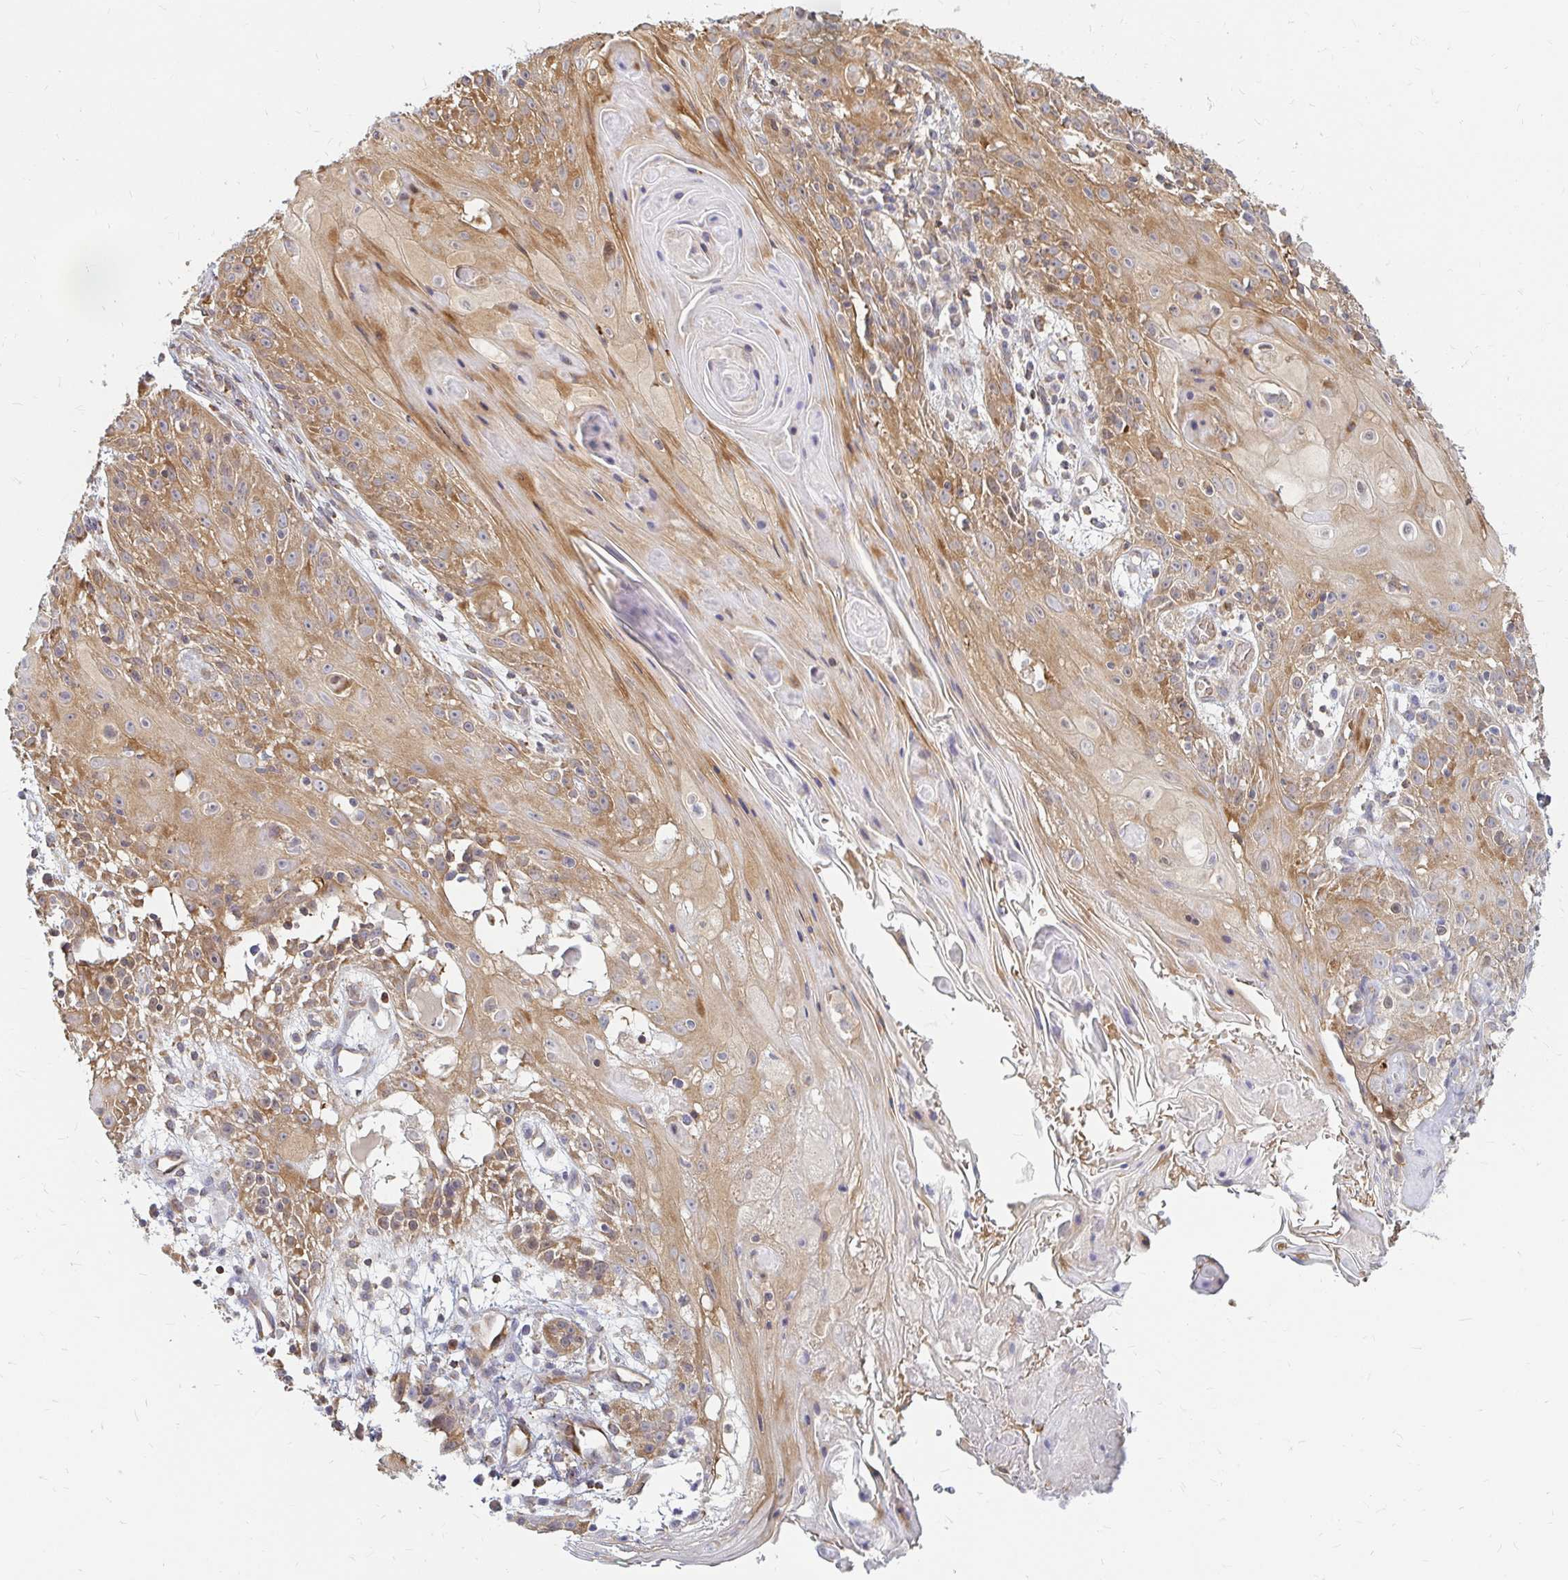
{"staining": {"intensity": "moderate", "quantity": ">75%", "location": "cytoplasmic/membranous"}, "tissue": "skin cancer", "cell_type": "Tumor cells", "image_type": "cancer", "snomed": [{"axis": "morphology", "description": "Squamous cell carcinoma, NOS"}, {"axis": "topography", "description": "Skin"}, {"axis": "topography", "description": "Vulva"}], "caption": "High-power microscopy captured an immunohistochemistry (IHC) photomicrograph of skin cancer, revealing moderate cytoplasmic/membranous staining in approximately >75% of tumor cells. The staining was performed using DAB (3,3'-diaminobenzidine) to visualize the protein expression in brown, while the nuclei were stained in blue with hematoxylin (Magnification: 20x).", "gene": "CAST", "patient": {"sex": "female", "age": 76}}